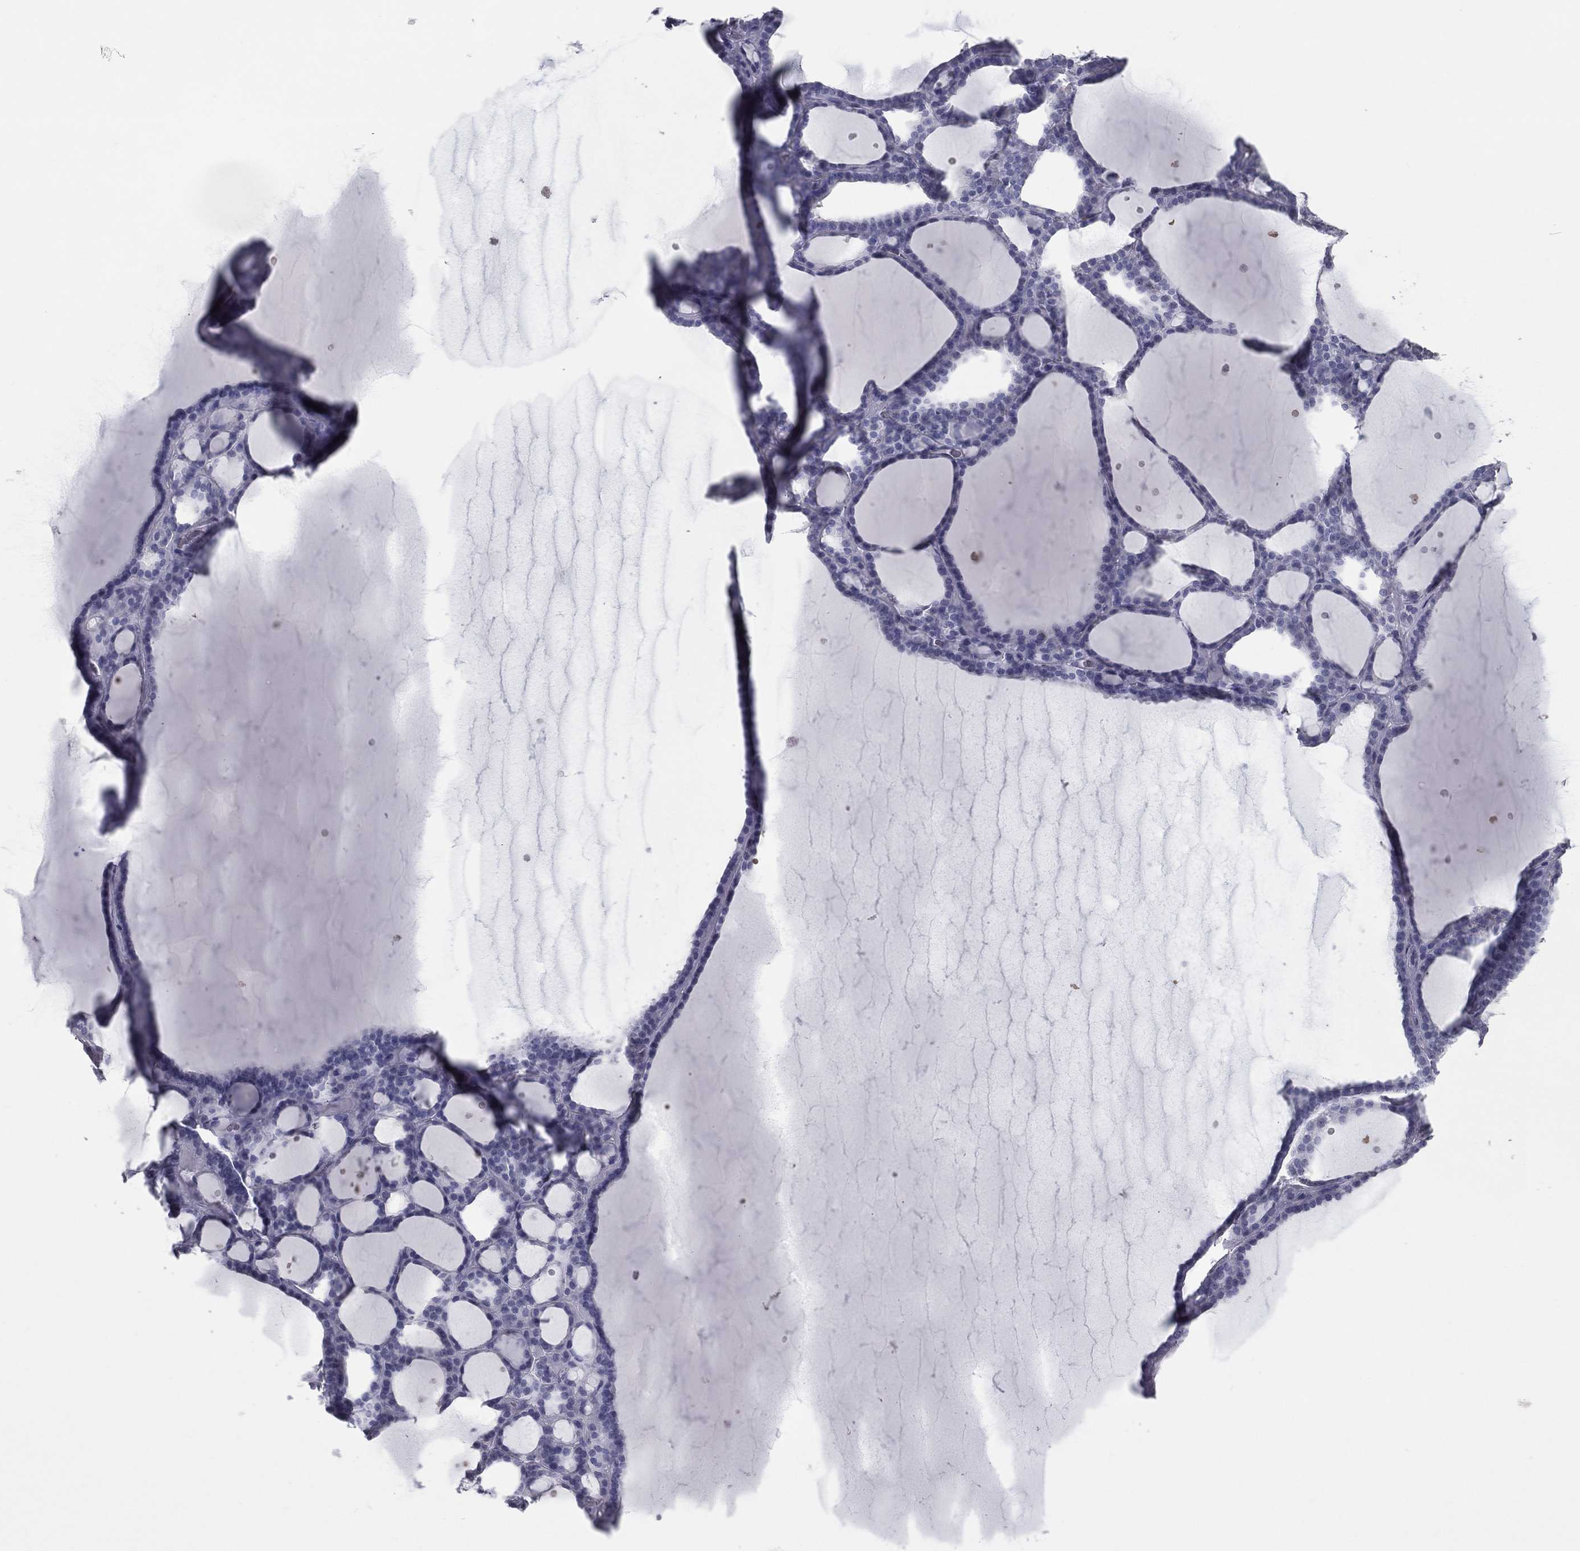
{"staining": {"intensity": "negative", "quantity": "none", "location": "none"}, "tissue": "thyroid gland", "cell_type": "Glandular cells", "image_type": "normal", "snomed": [{"axis": "morphology", "description": "Normal tissue, NOS"}, {"axis": "topography", "description": "Thyroid gland"}], "caption": "Immunohistochemistry histopathology image of unremarkable thyroid gland: thyroid gland stained with DAB exhibits no significant protein staining in glandular cells.", "gene": "ESX1", "patient": {"sex": "male", "age": 63}}